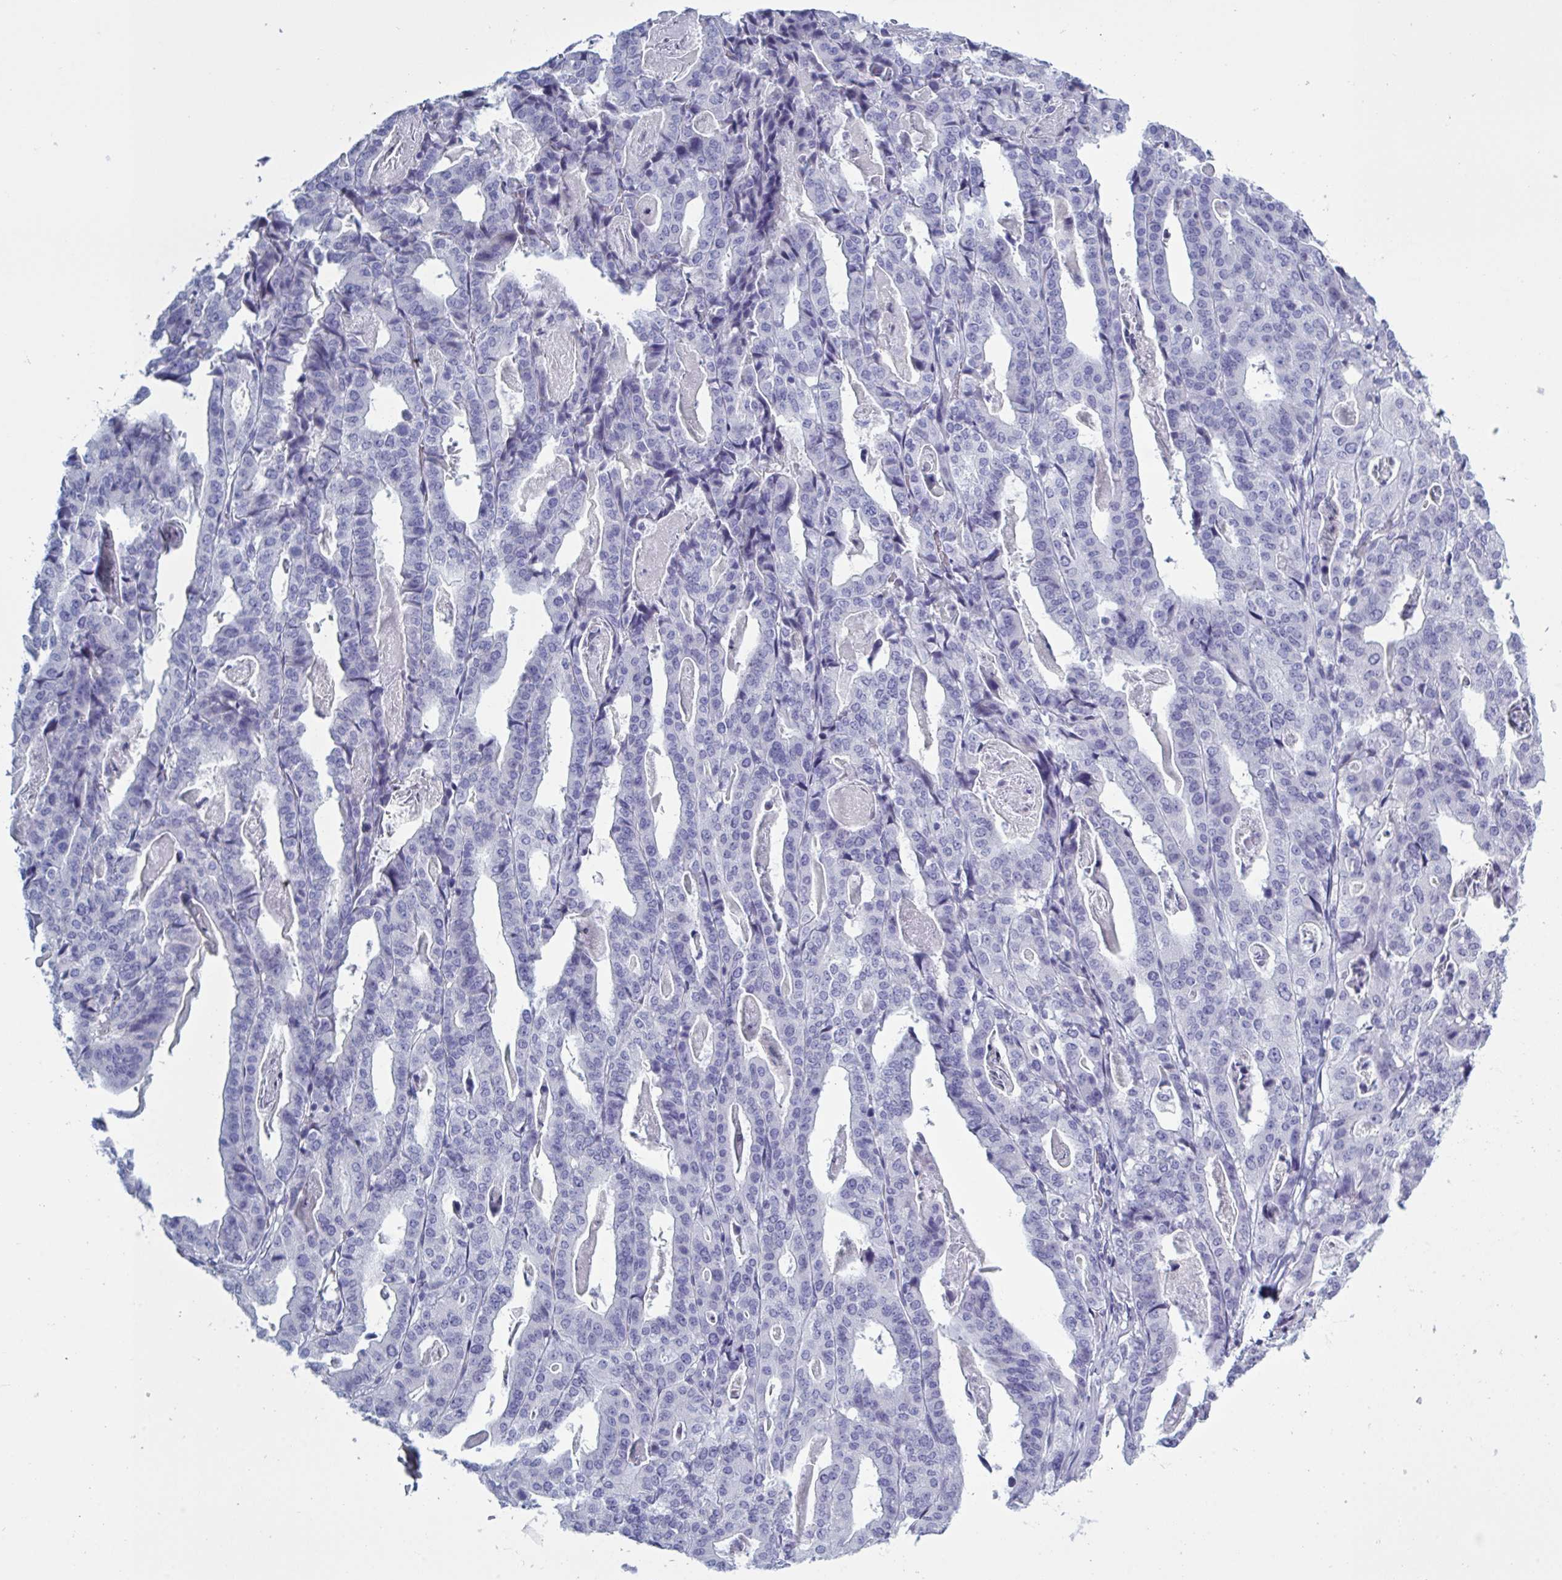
{"staining": {"intensity": "negative", "quantity": "none", "location": "none"}, "tissue": "stomach cancer", "cell_type": "Tumor cells", "image_type": "cancer", "snomed": [{"axis": "morphology", "description": "Adenocarcinoma, NOS"}, {"axis": "topography", "description": "Stomach"}], "caption": "DAB immunohistochemical staining of human stomach adenocarcinoma demonstrates no significant positivity in tumor cells.", "gene": "NDUFC2", "patient": {"sex": "male", "age": 48}}